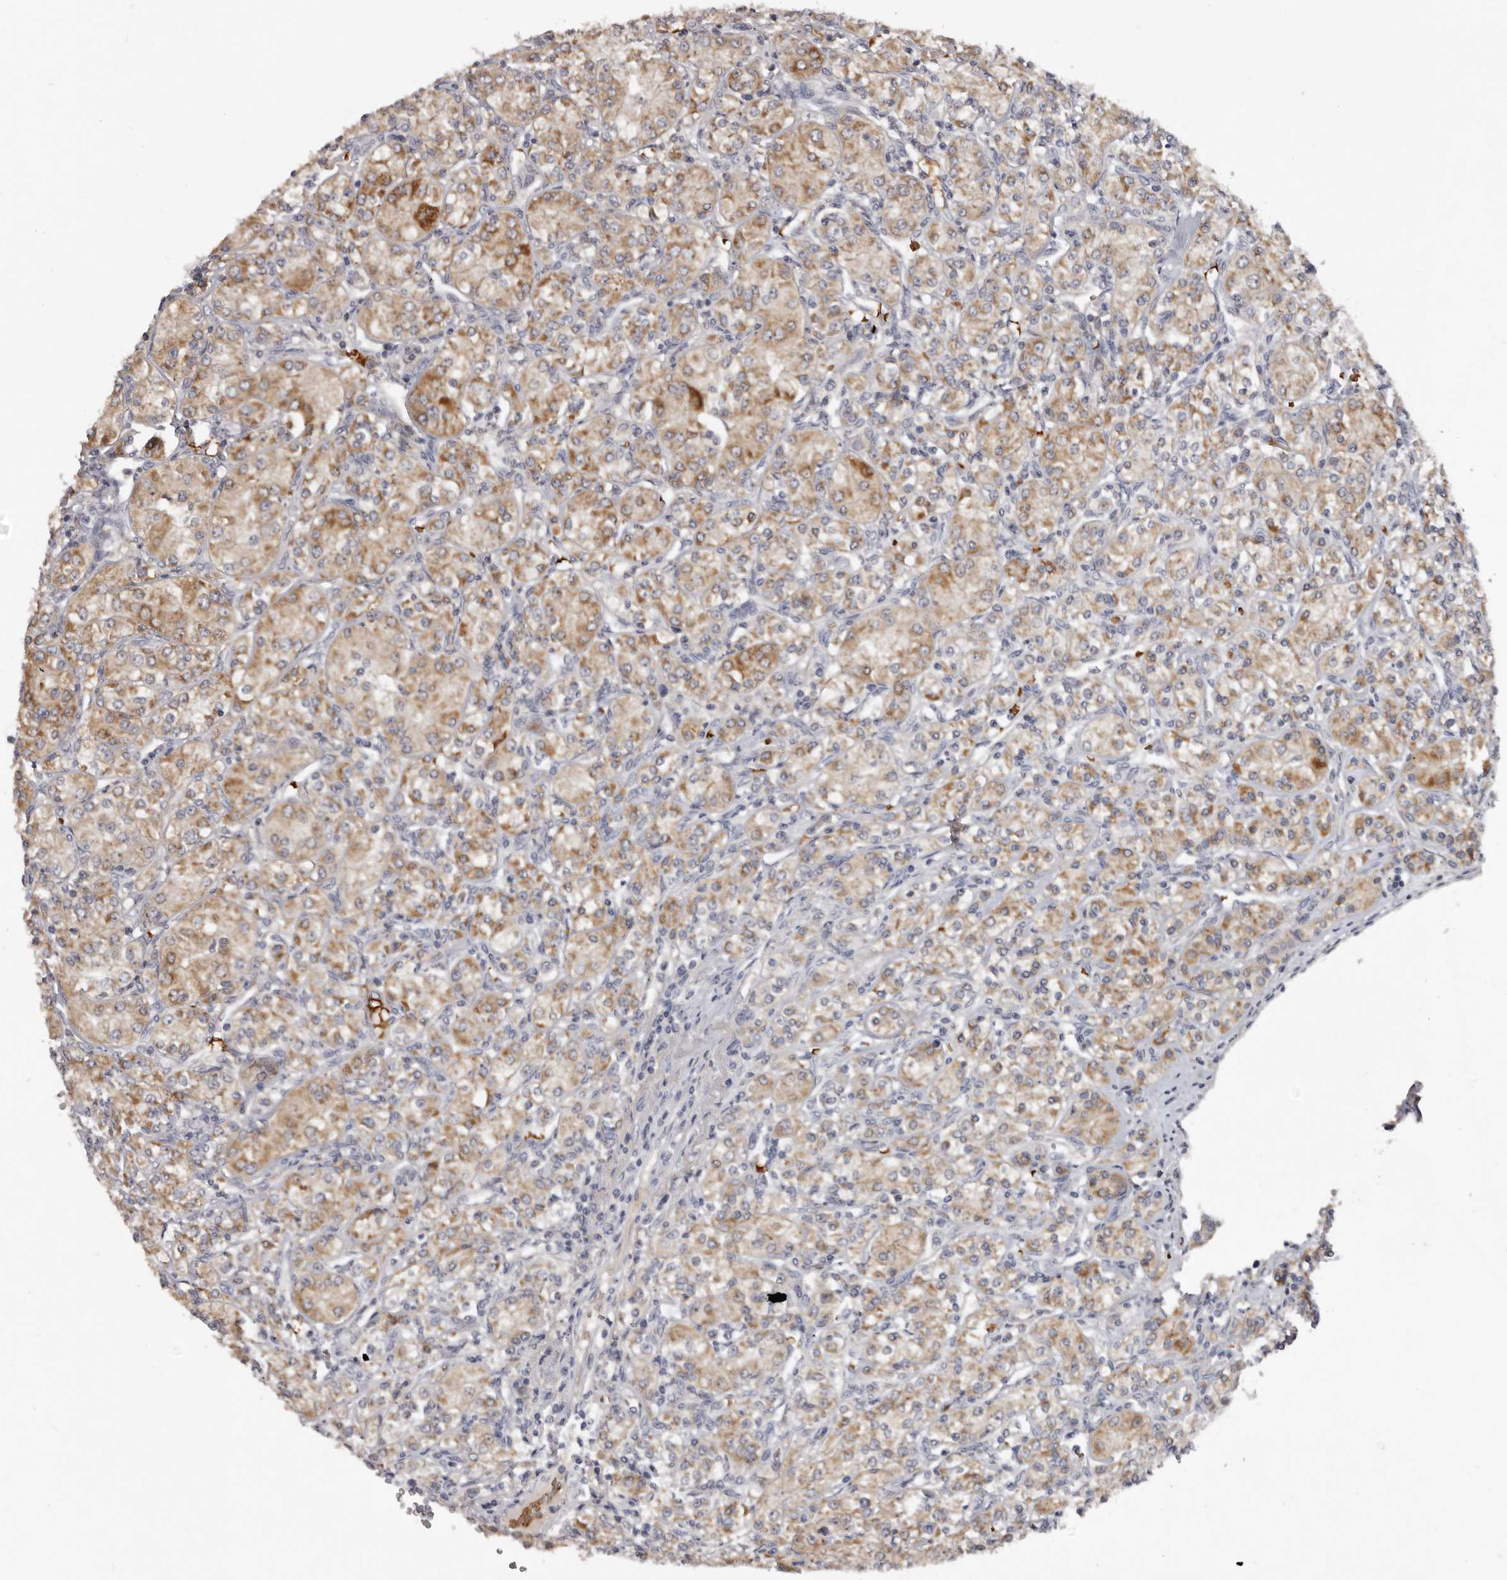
{"staining": {"intensity": "moderate", "quantity": ">75%", "location": "cytoplasmic/membranous"}, "tissue": "renal cancer", "cell_type": "Tumor cells", "image_type": "cancer", "snomed": [{"axis": "morphology", "description": "Adenocarcinoma, NOS"}, {"axis": "topography", "description": "Kidney"}], "caption": "A brown stain shows moderate cytoplasmic/membranous expression of a protein in renal adenocarcinoma tumor cells.", "gene": "TNR", "patient": {"sex": "male", "age": 77}}